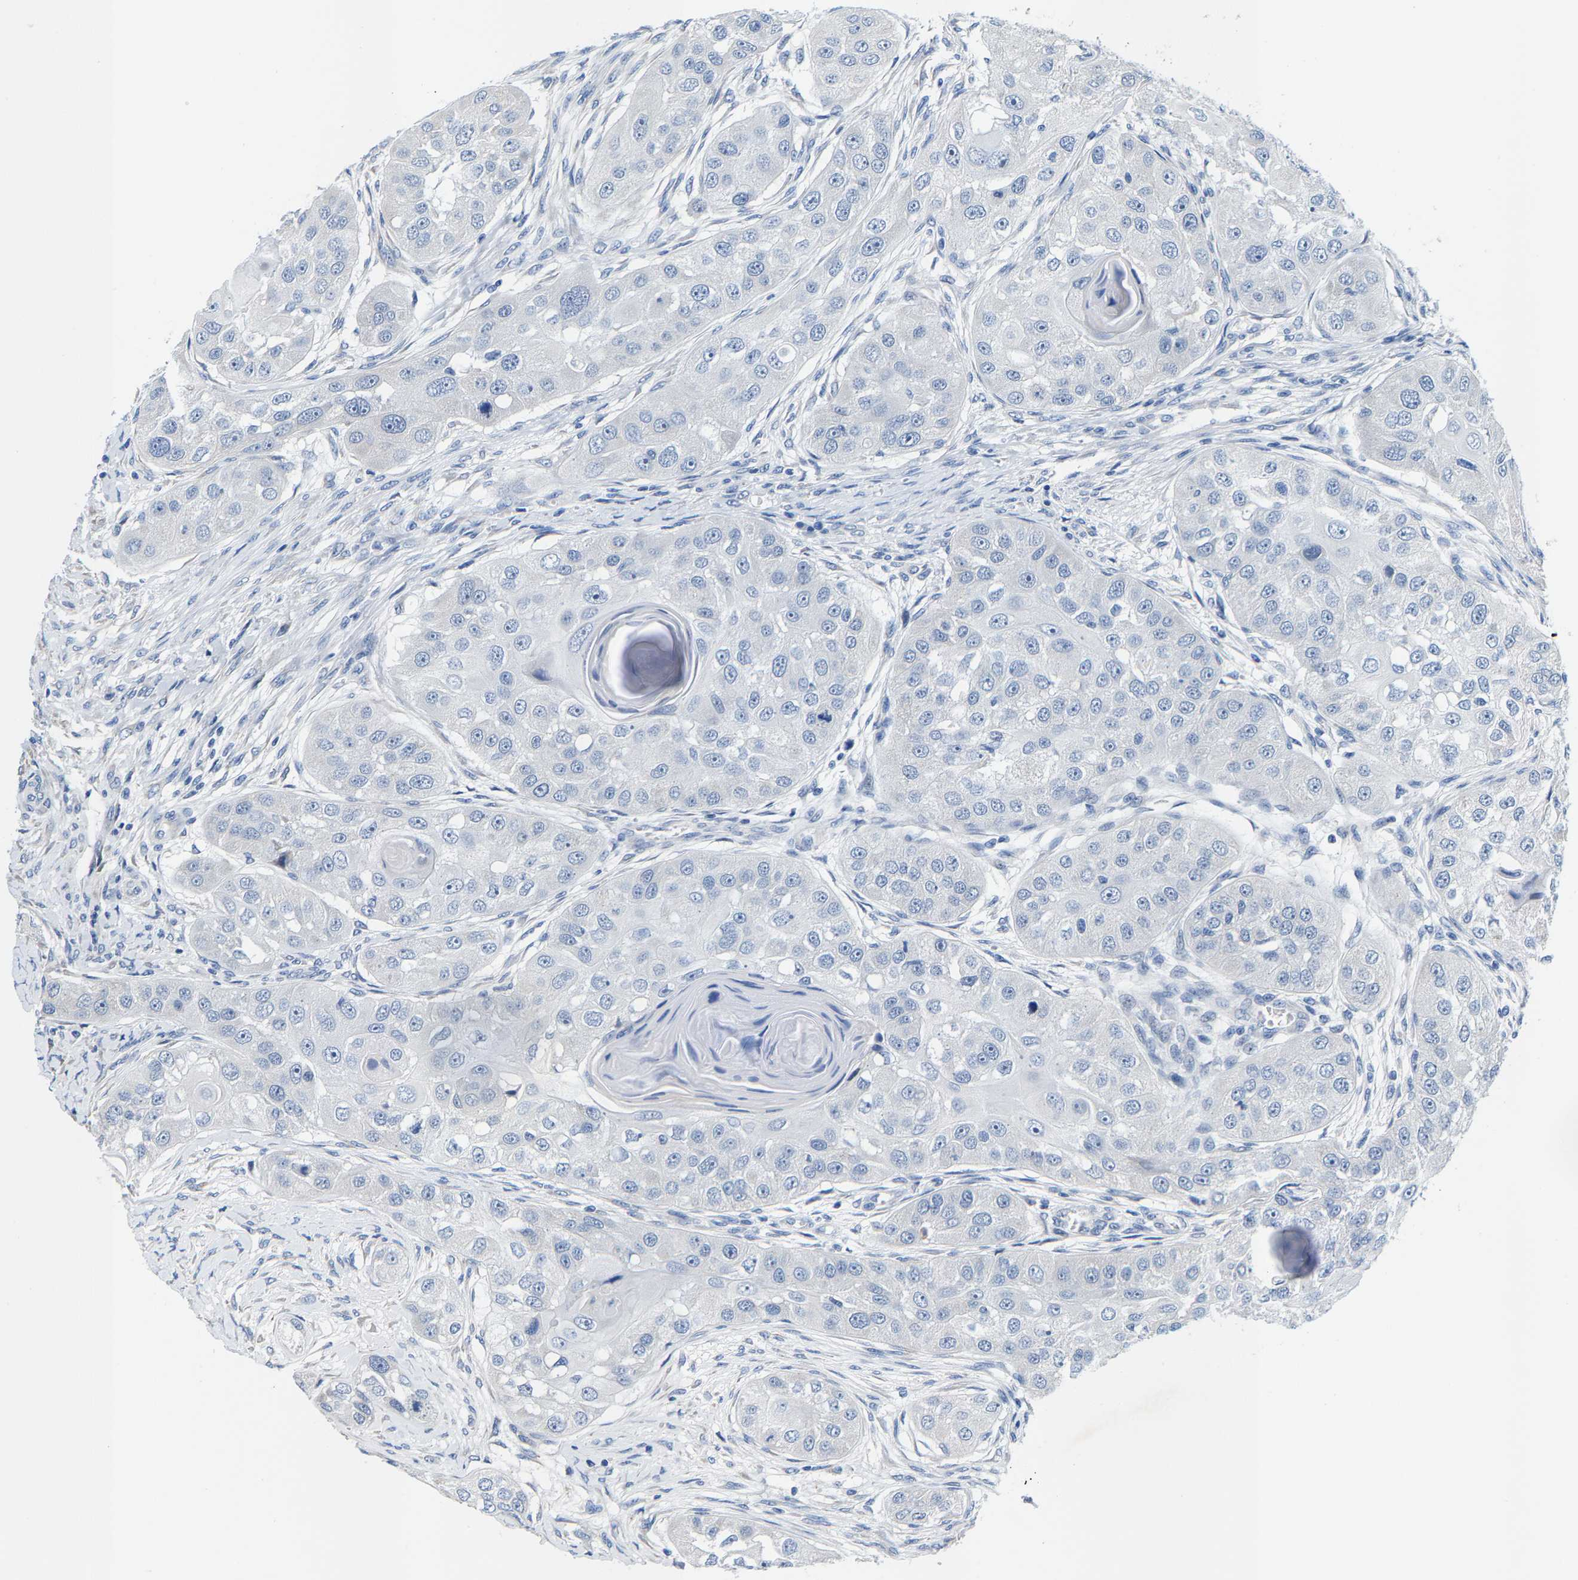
{"staining": {"intensity": "negative", "quantity": "none", "location": "none"}, "tissue": "head and neck cancer", "cell_type": "Tumor cells", "image_type": "cancer", "snomed": [{"axis": "morphology", "description": "Normal tissue, NOS"}, {"axis": "morphology", "description": "Squamous cell carcinoma, NOS"}, {"axis": "topography", "description": "Skeletal muscle"}, {"axis": "topography", "description": "Head-Neck"}], "caption": "IHC of human head and neck cancer exhibits no expression in tumor cells.", "gene": "KLHL1", "patient": {"sex": "male", "age": 51}}